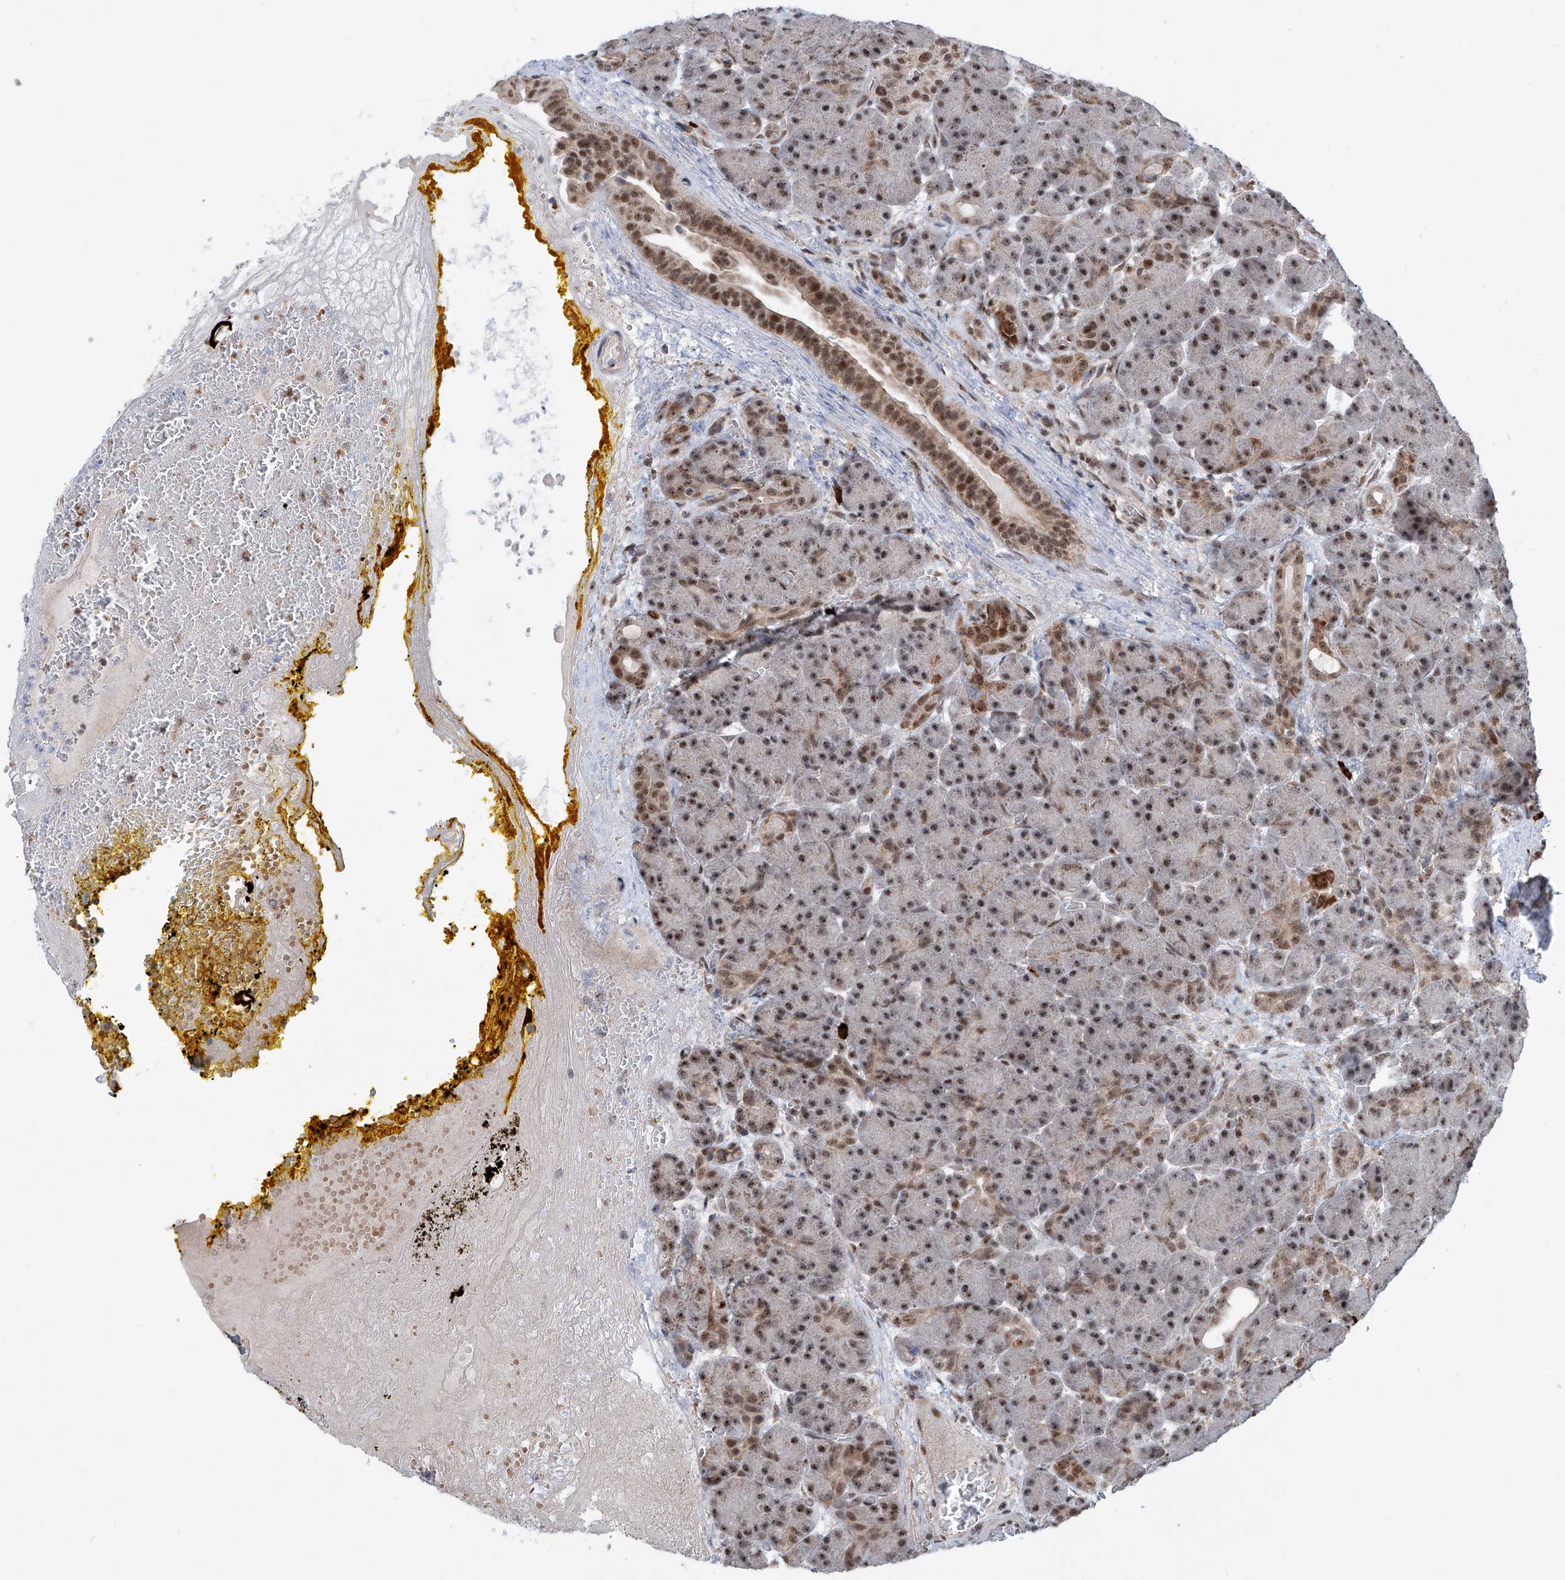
{"staining": {"intensity": "weak", "quantity": "25%-75%", "location": "cytoplasmic/membranous,nuclear"}, "tissue": "pancreas", "cell_type": "Exocrine glandular cells", "image_type": "normal", "snomed": [{"axis": "morphology", "description": "Normal tissue, NOS"}, {"axis": "topography", "description": "Pancreas"}], "caption": "A brown stain highlights weak cytoplasmic/membranous,nuclear expression of a protein in exocrine glandular cells of benign pancreas.", "gene": "SDE2", "patient": {"sex": "male", "age": 63}}